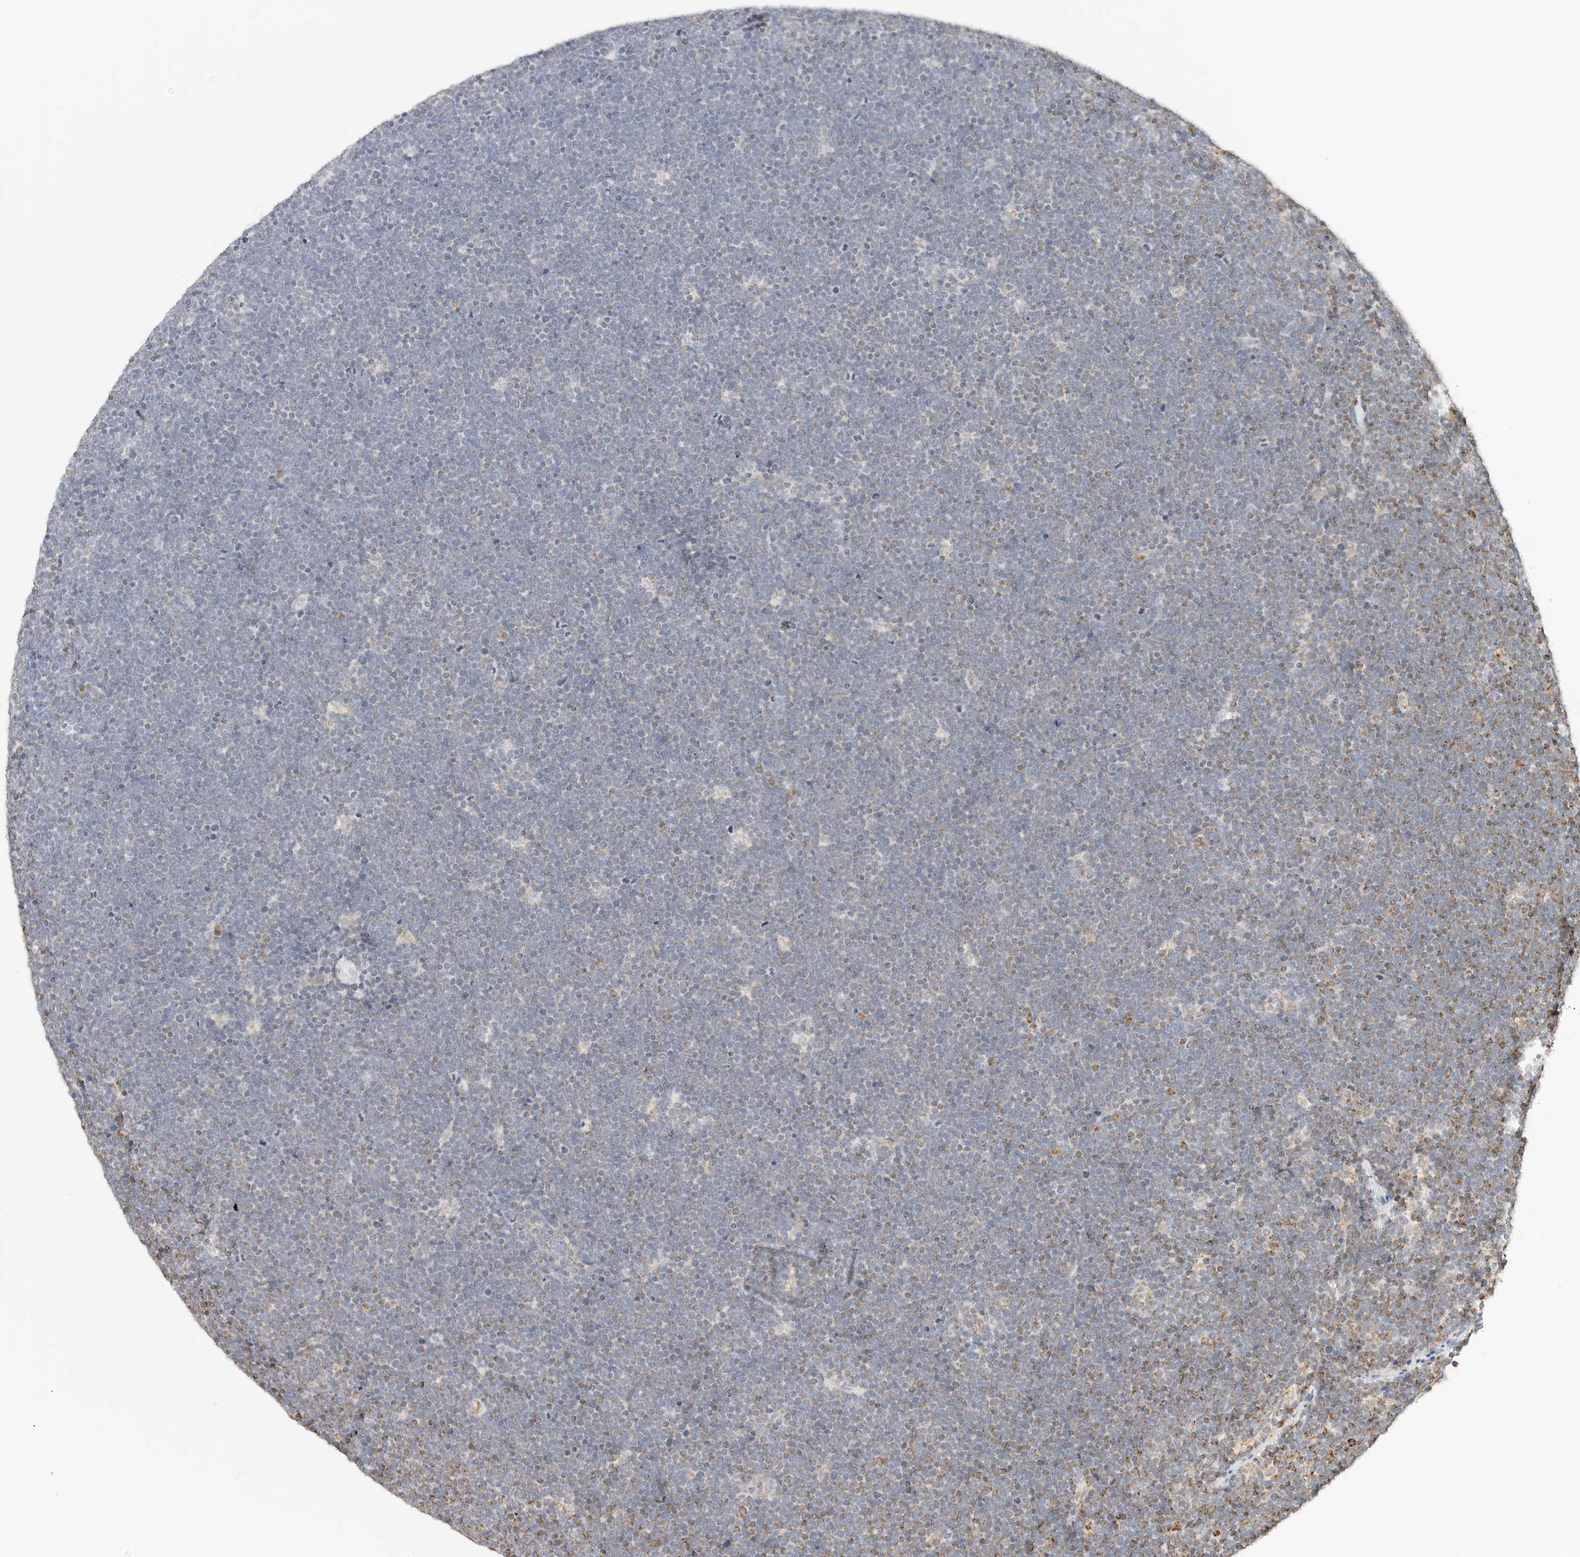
{"staining": {"intensity": "negative", "quantity": "none", "location": "none"}, "tissue": "lymphoma", "cell_type": "Tumor cells", "image_type": "cancer", "snomed": [{"axis": "morphology", "description": "Malignant lymphoma, non-Hodgkin's type, High grade"}, {"axis": "topography", "description": "Lymph node"}], "caption": "Immunohistochemistry of human lymphoma reveals no staining in tumor cells.", "gene": "ATL1", "patient": {"sex": "male", "age": 13}}